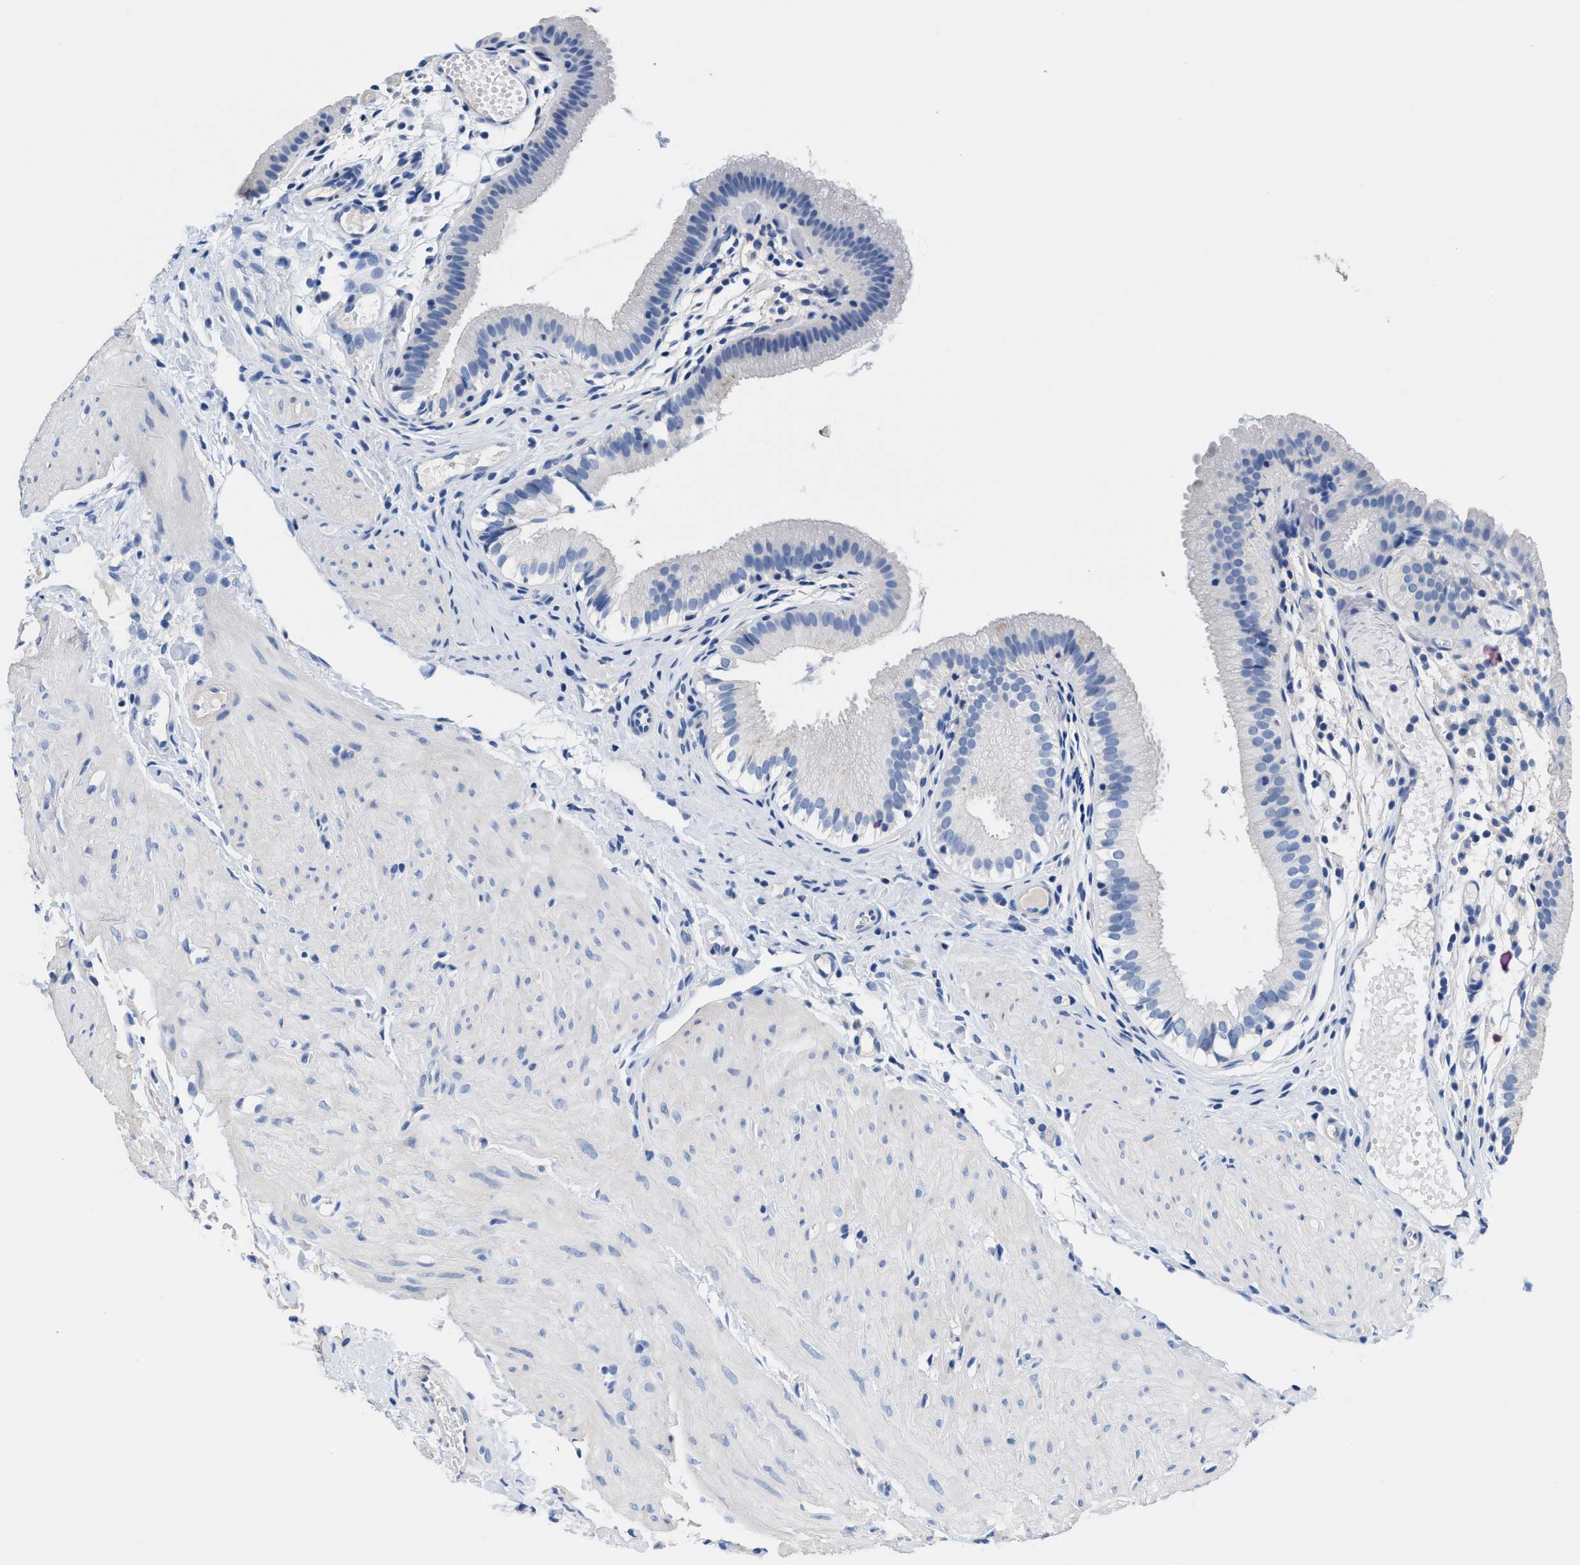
{"staining": {"intensity": "negative", "quantity": "none", "location": "none"}, "tissue": "gallbladder", "cell_type": "Glandular cells", "image_type": "normal", "snomed": [{"axis": "morphology", "description": "Normal tissue, NOS"}, {"axis": "topography", "description": "Gallbladder"}], "caption": "Immunohistochemistry of benign gallbladder reveals no positivity in glandular cells. (Brightfield microscopy of DAB (3,3'-diaminobenzidine) IHC at high magnification).", "gene": "SLFN13", "patient": {"sex": "female", "age": 26}}